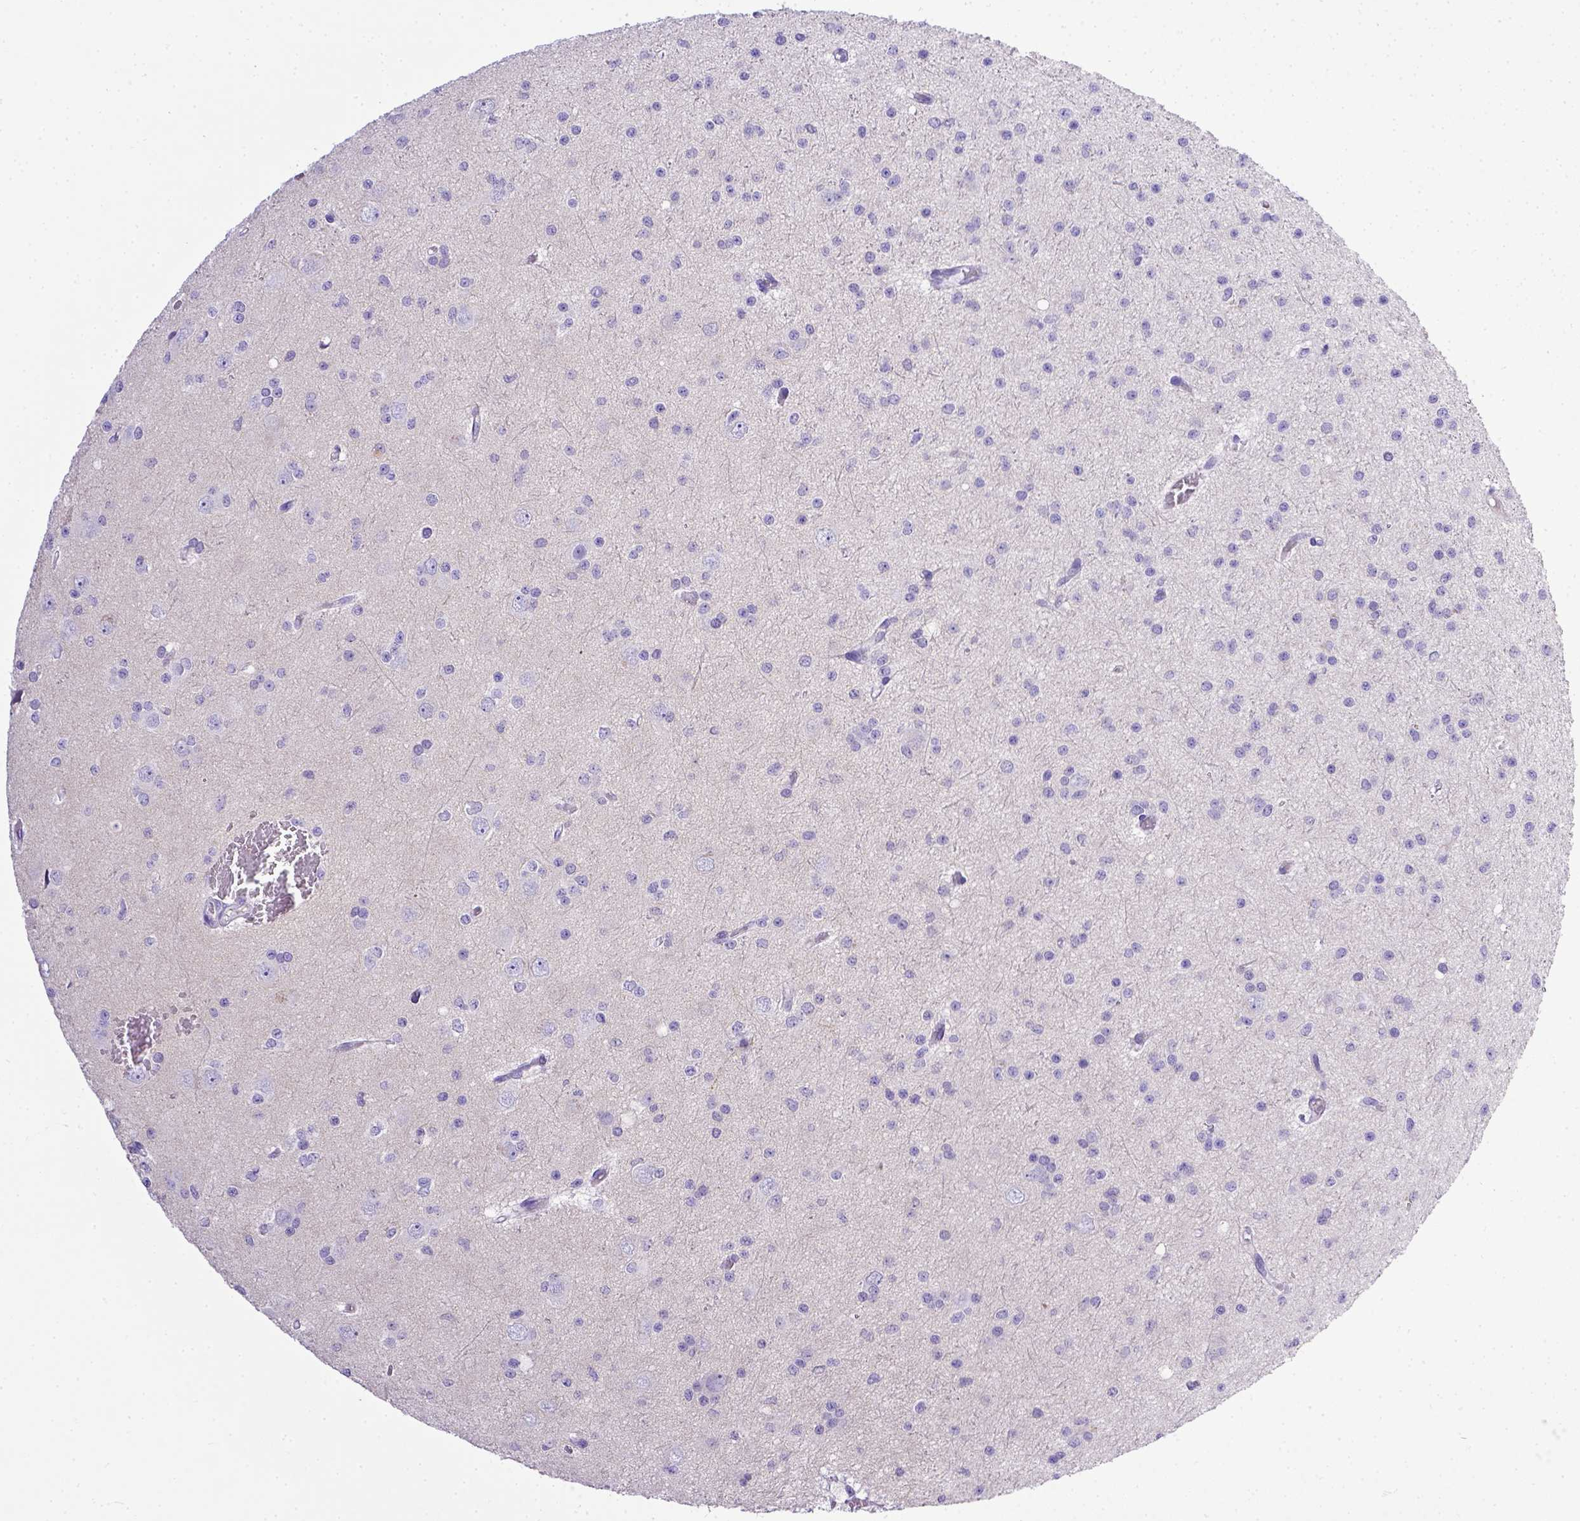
{"staining": {"intensity": "negative", "quantity": "none", "location": "none"}, "tissue": "glioma", "cell_type": "Tumor cells", "image_type": "cancer", "snomed": [{"axis": "morphology", "description": "Glioma, malignant, Low grade"}, {"axis": "topography", "description": "Brain"}], "caption": "Malignant low-grade glioma was stained to show a protein in brown. There is no significant expression in tumor cells. The staining is performed using DAB (3,3'-diaminobenzidine) brown chromogen with nuclei counter-stained in using hematoxylin.", "gene": "BTN1A1", "patient": {"sex": "male", "age": 27}}